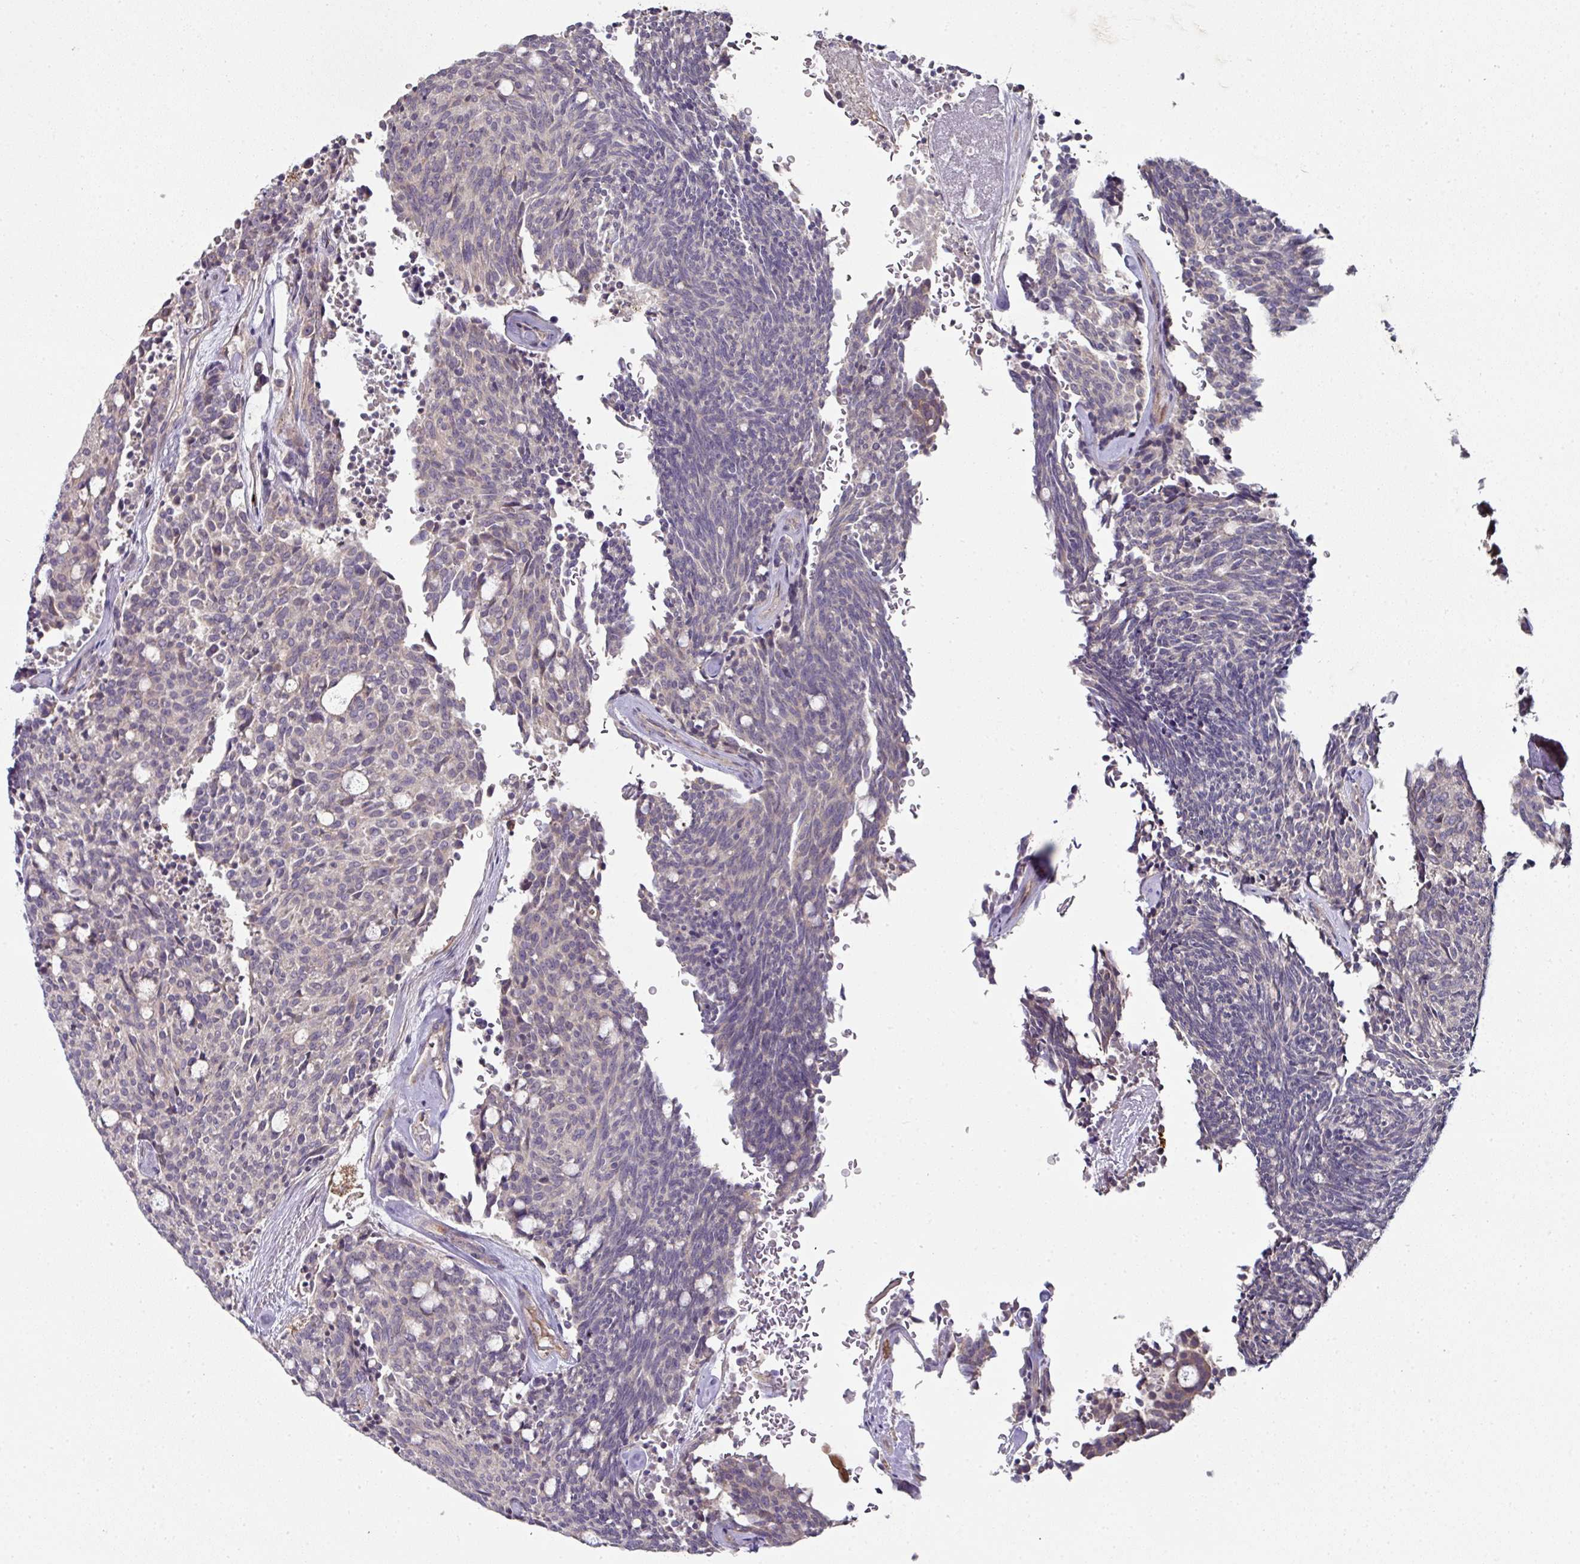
{"staining": {"intensity": "negative", "quantity": "none", "location": "none"}, "tissue": "carcinoid", "cell_type": "Tumor cells", "image_type": "cancer", "snomed": [{"axis": "morphology", "description": "Carcinoid, malignant, NOS"}, {"axis": "topography", "description": "Pancreas"}], "caption": "An immunohistochemistry histopathology image of carcinoid is shown. There is no staining in tumor cells of carcinoid.", "gene": "CTDSP2", "patient": {"sex": "female", "age": 54}}